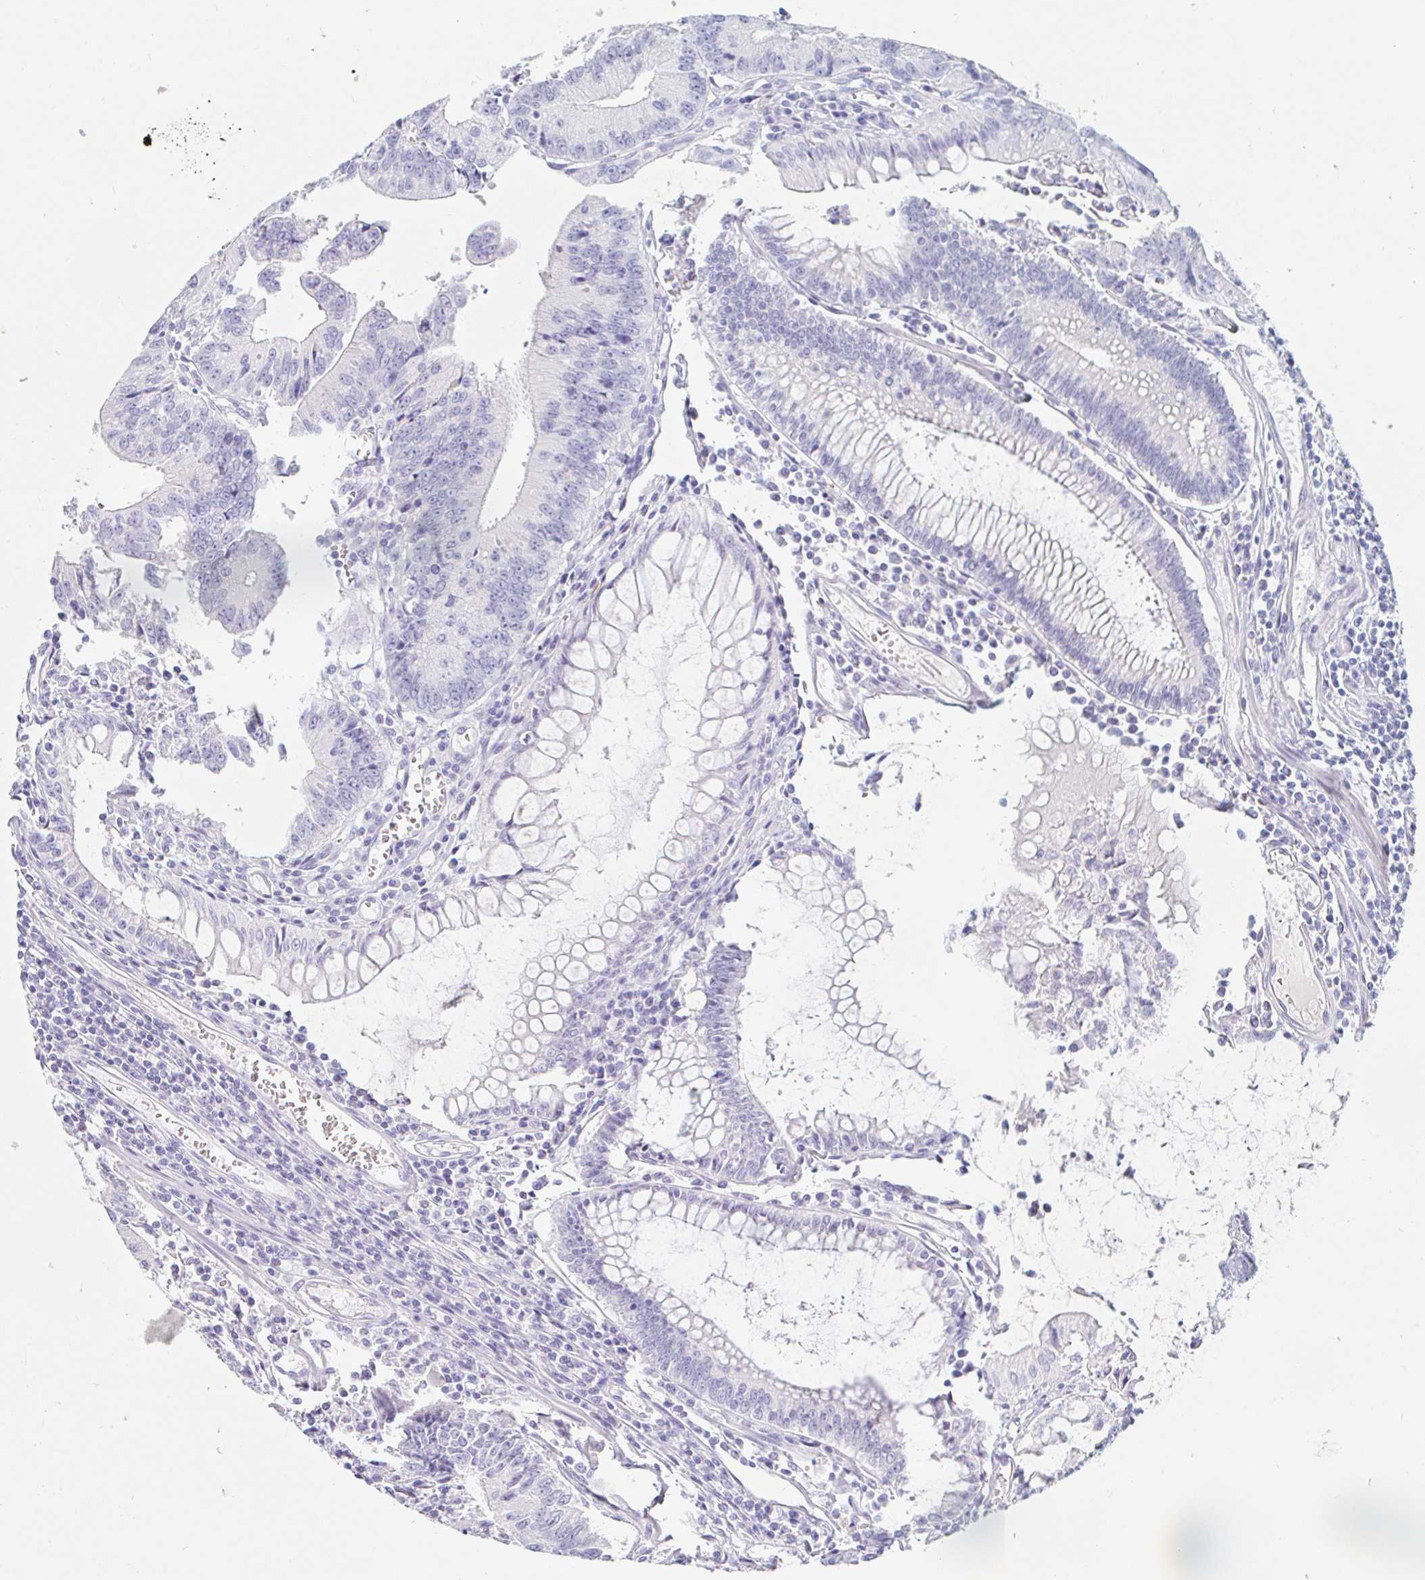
{"staining": {"intensity": "negative", "quantity": "none", "location": "none"}, "tissue": "colorectal cancer", "cell_type": "Tumor cells", "image_type": "cancer", "snomed": [{"axis": "morphology", "description": "Adenocarcinoma, NOS"}, {"axis": "topography", "description": "Rectum"}], "caption": "Immunohistochemistry micrograph of adenocarcinoma (colorectal) stained for a protein (brown), which shows no expression in tumor cells.", "gene": "TEX44", "patient": {"sex": "female", "age": 81}}